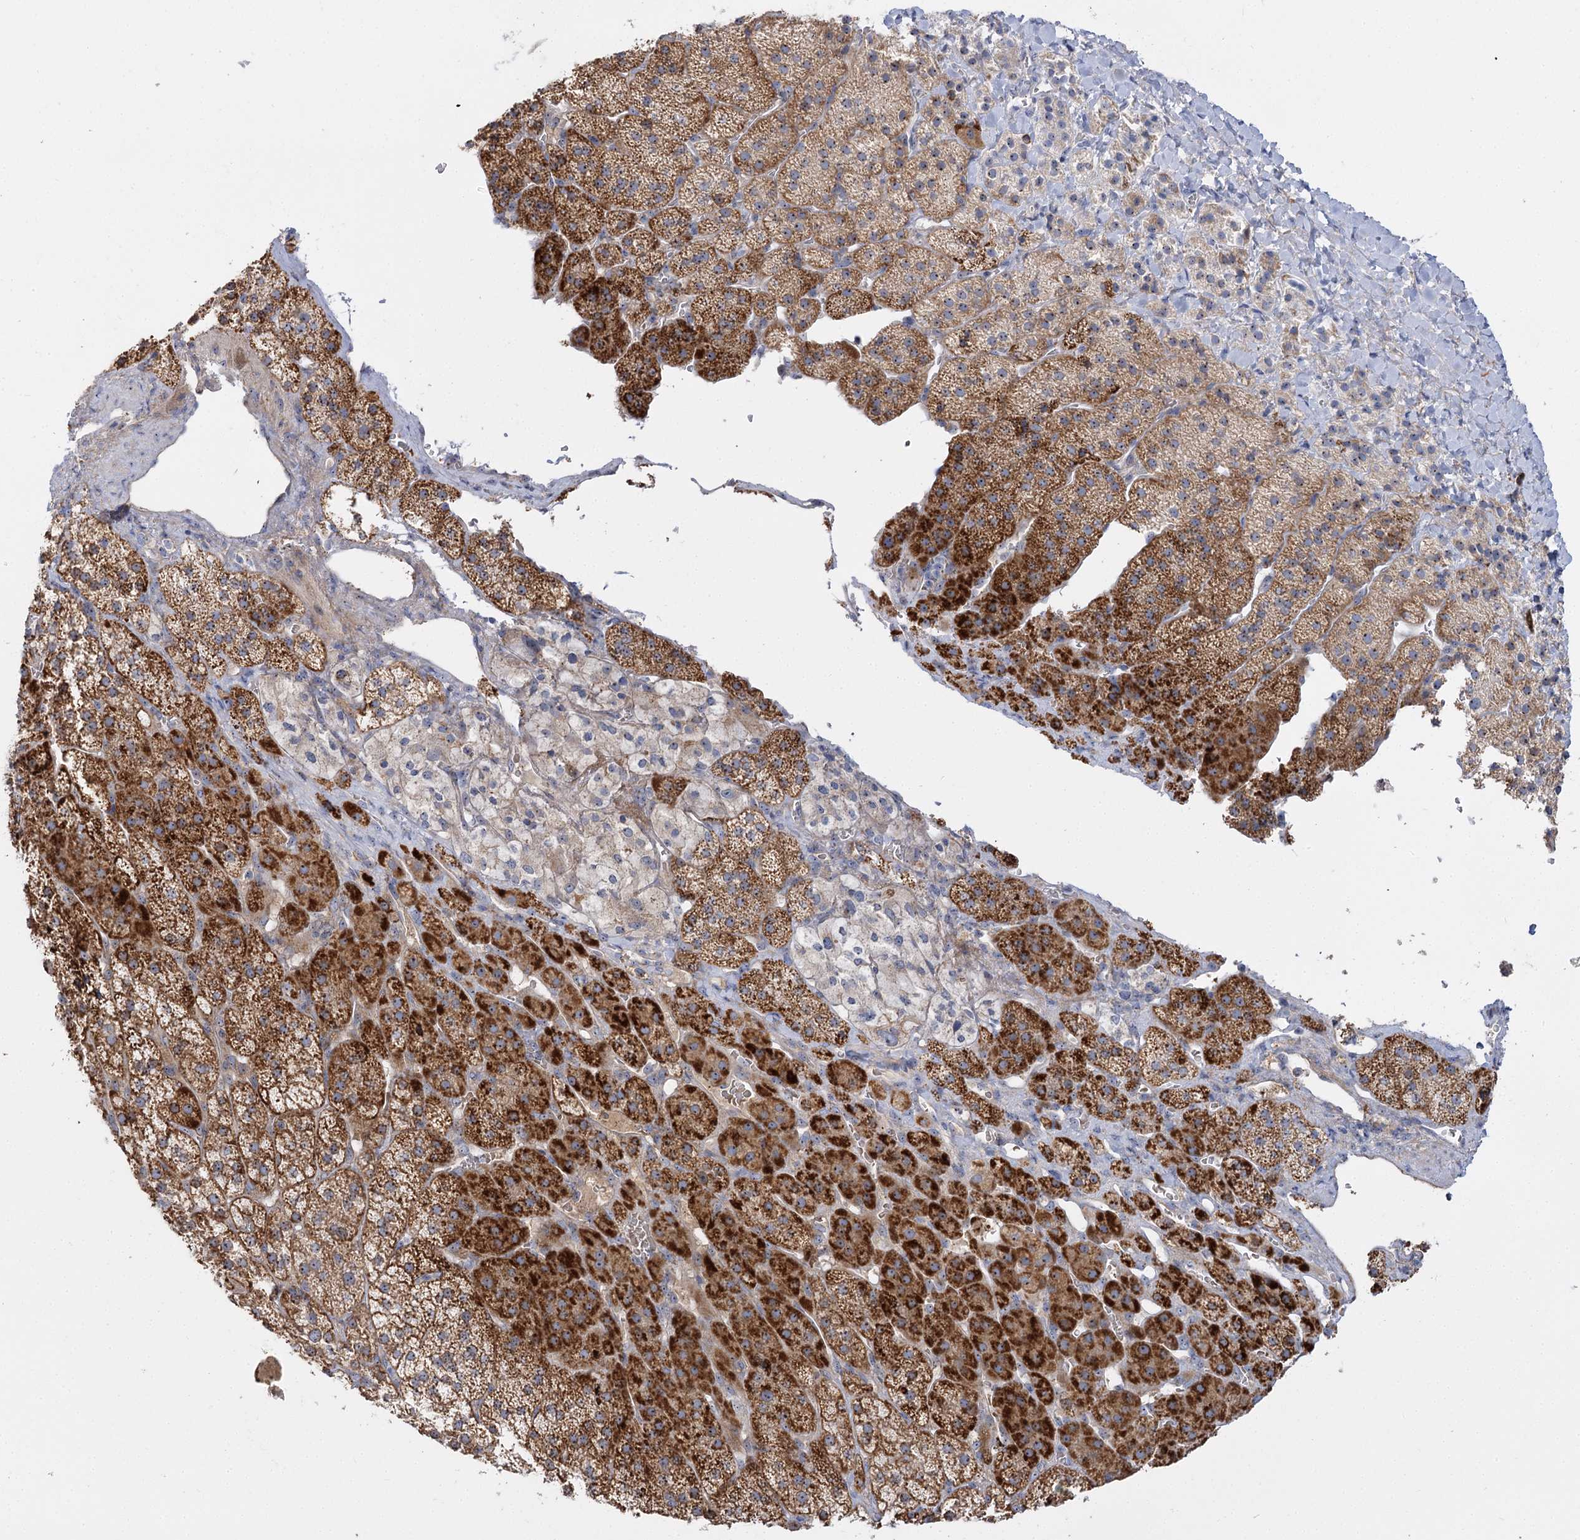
{"staining": {"intensity": "strong", "quantity": ">75%", "location": "cytoplasmic/membranous"}, "tissue": "adrenal gland", "cell_type": "Glandular cells", "image_type": "normal", "snomed": [{"axis": "morphology", "description": "Normal tissue, NOS"}, {"axis": "topography", "description": "Adrenal gland"}], "caption": "This is a micrograph of IHC staining of benign adrenal gland, which shows strong expression in the cytoplasmic/membranous of glandular cells.", "gene": "SUOX", "patient": {"sex": "female", "age": 44}}